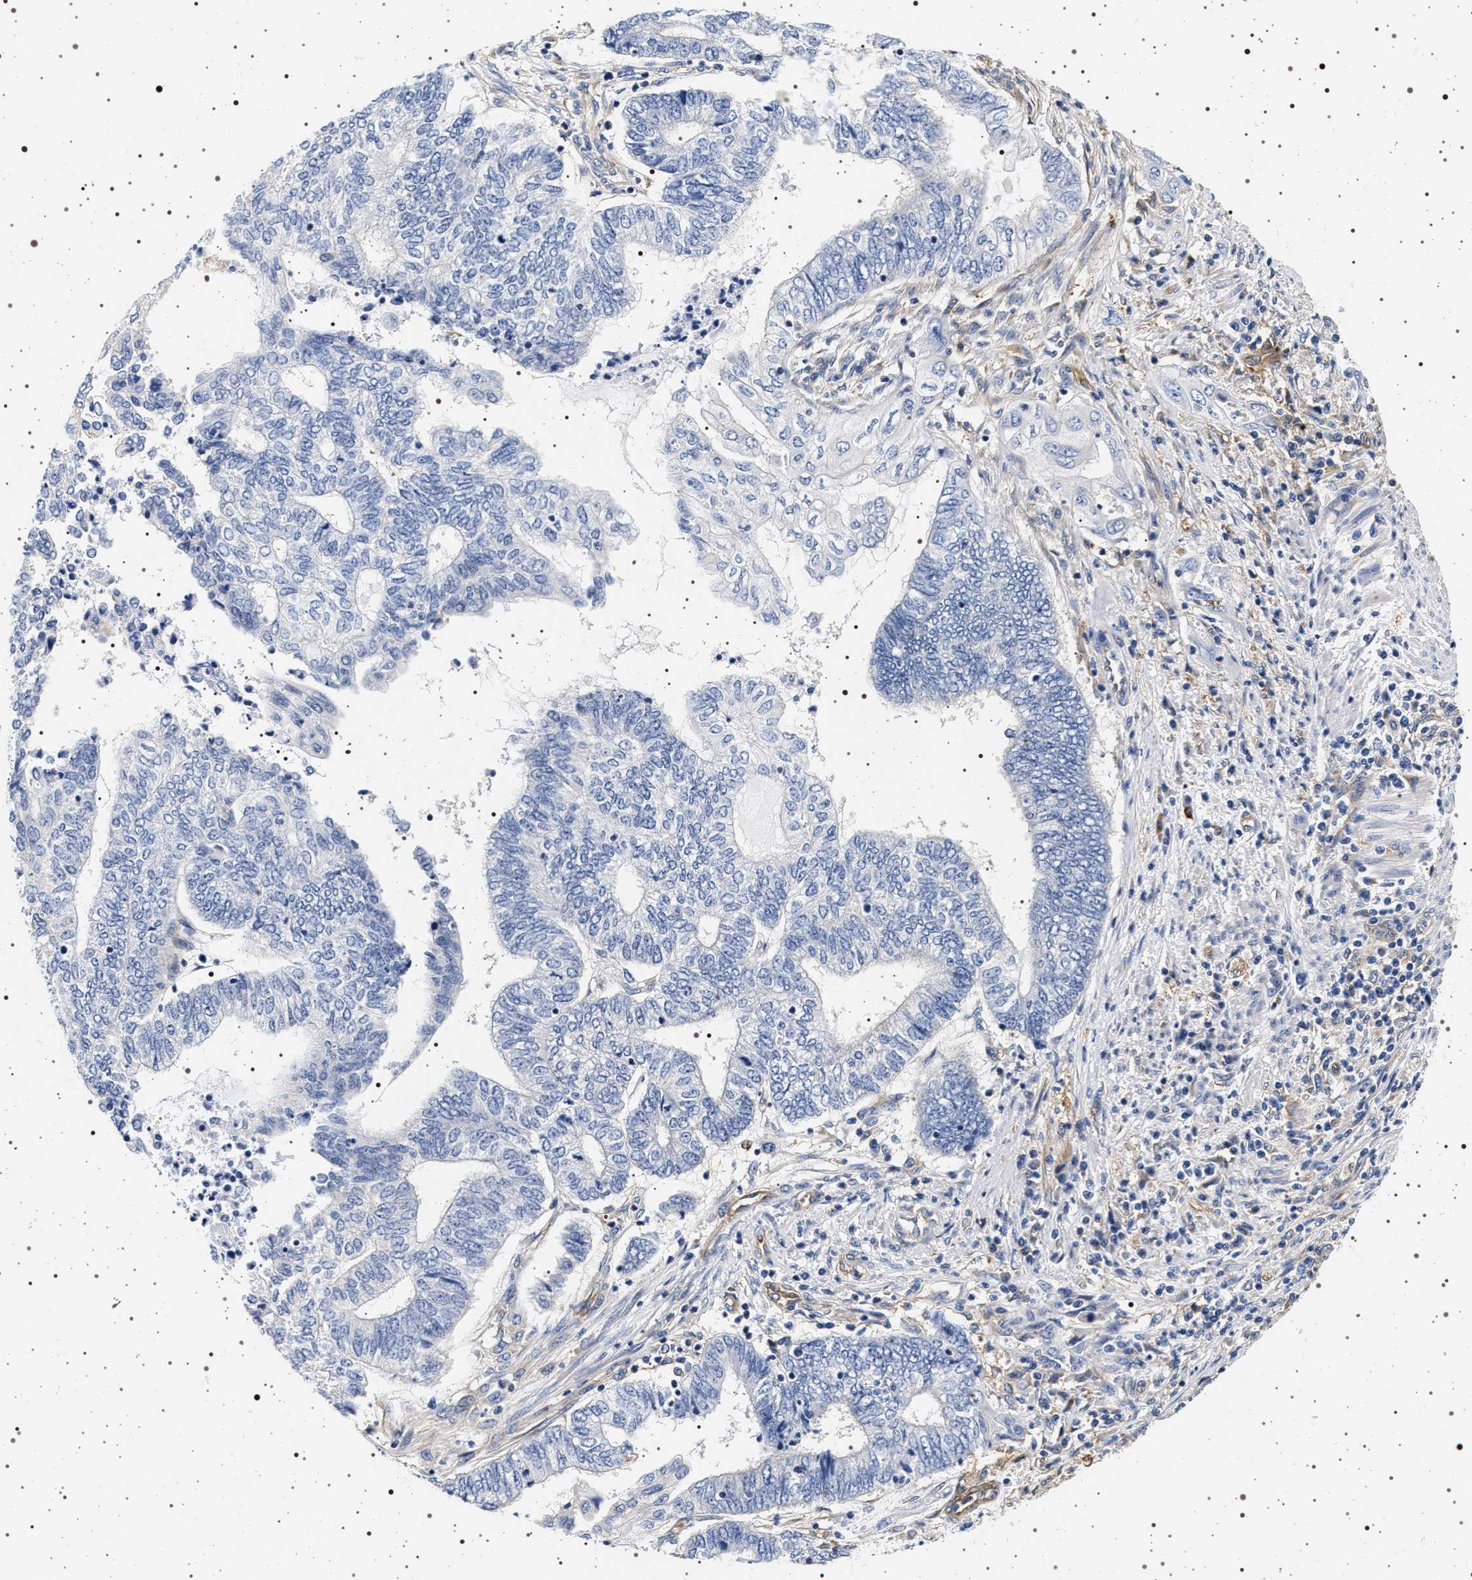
{"staining": {"intensity": "negative", "quantity": "none", "location": "none"}, "tissue": "endometrial cancer", "cell_type": "Tumor cells", "image_type": "cancer", "snomed": [{"axis": "morphology", "description": "Adenocarcinoma, NOS"}, {"axis": "topography", "description": "Uterus"}, {"axis": "topography", "description": "Endometrium"}], "caption": "Adenocarcinoma (endometrial) stained for a protein using IHC displays no expression tumor cells.", "gene": "HSD17B1", "patient": {"sex": "female", "age": 70}}